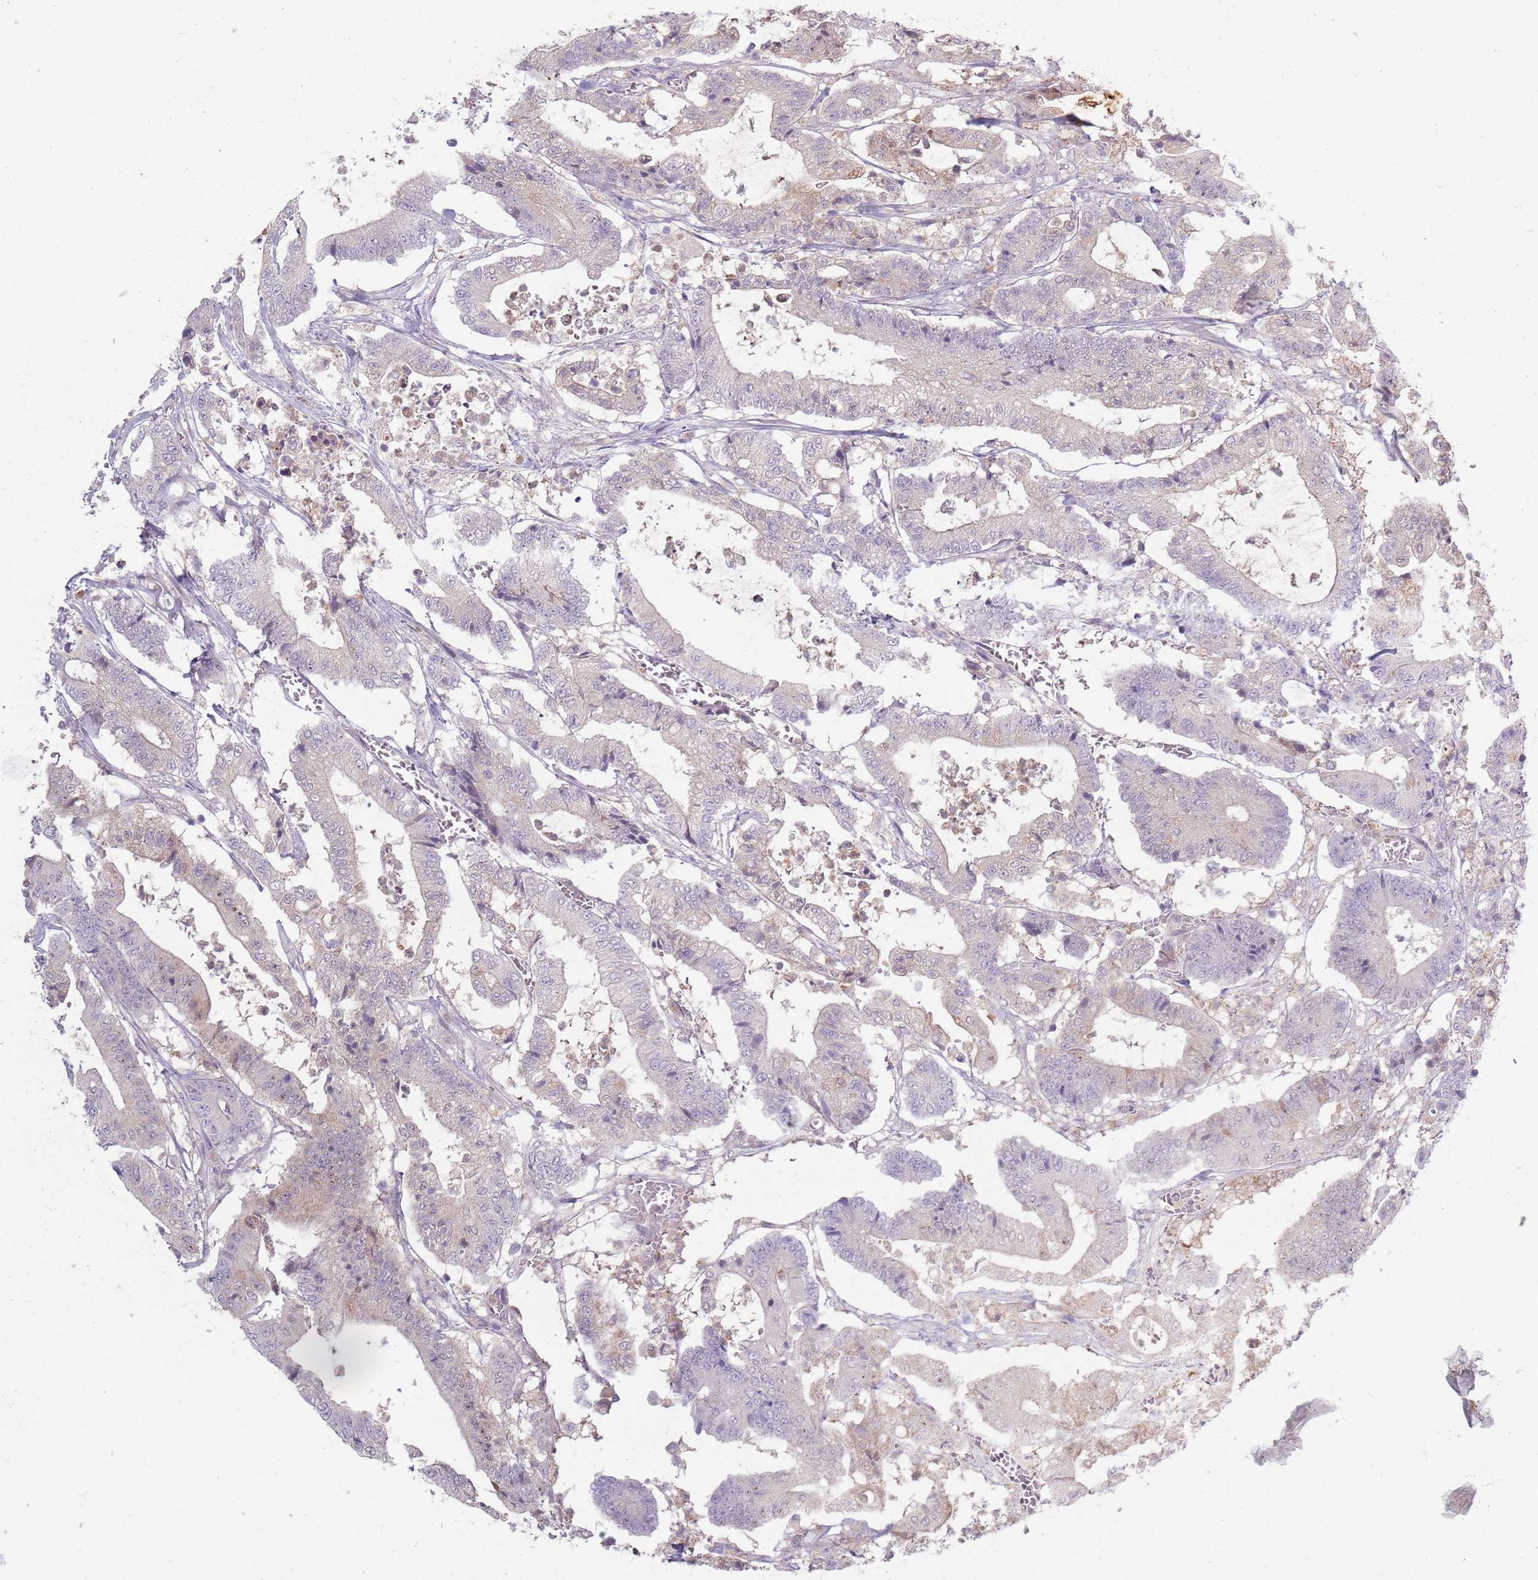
{"staining": {"intensity": "weak", "quantity": "<25%", "location": "cytoplasmic/membranous"}, "tissue": "colorectal cancer", "cell_type": "Tumor cells", "image_type": "cancer", "snomed": [{"axis": "morphology", "description": "Adenocarcinoma, NOS"}, {"axis": "topography", "description": "Colon"}], "caption": "Protein analysis of colorectal cancer reveals no significant staining in tumor cells.", "gene": "ZDHHC2", "patient": {"sex": "female", "age": 84}}